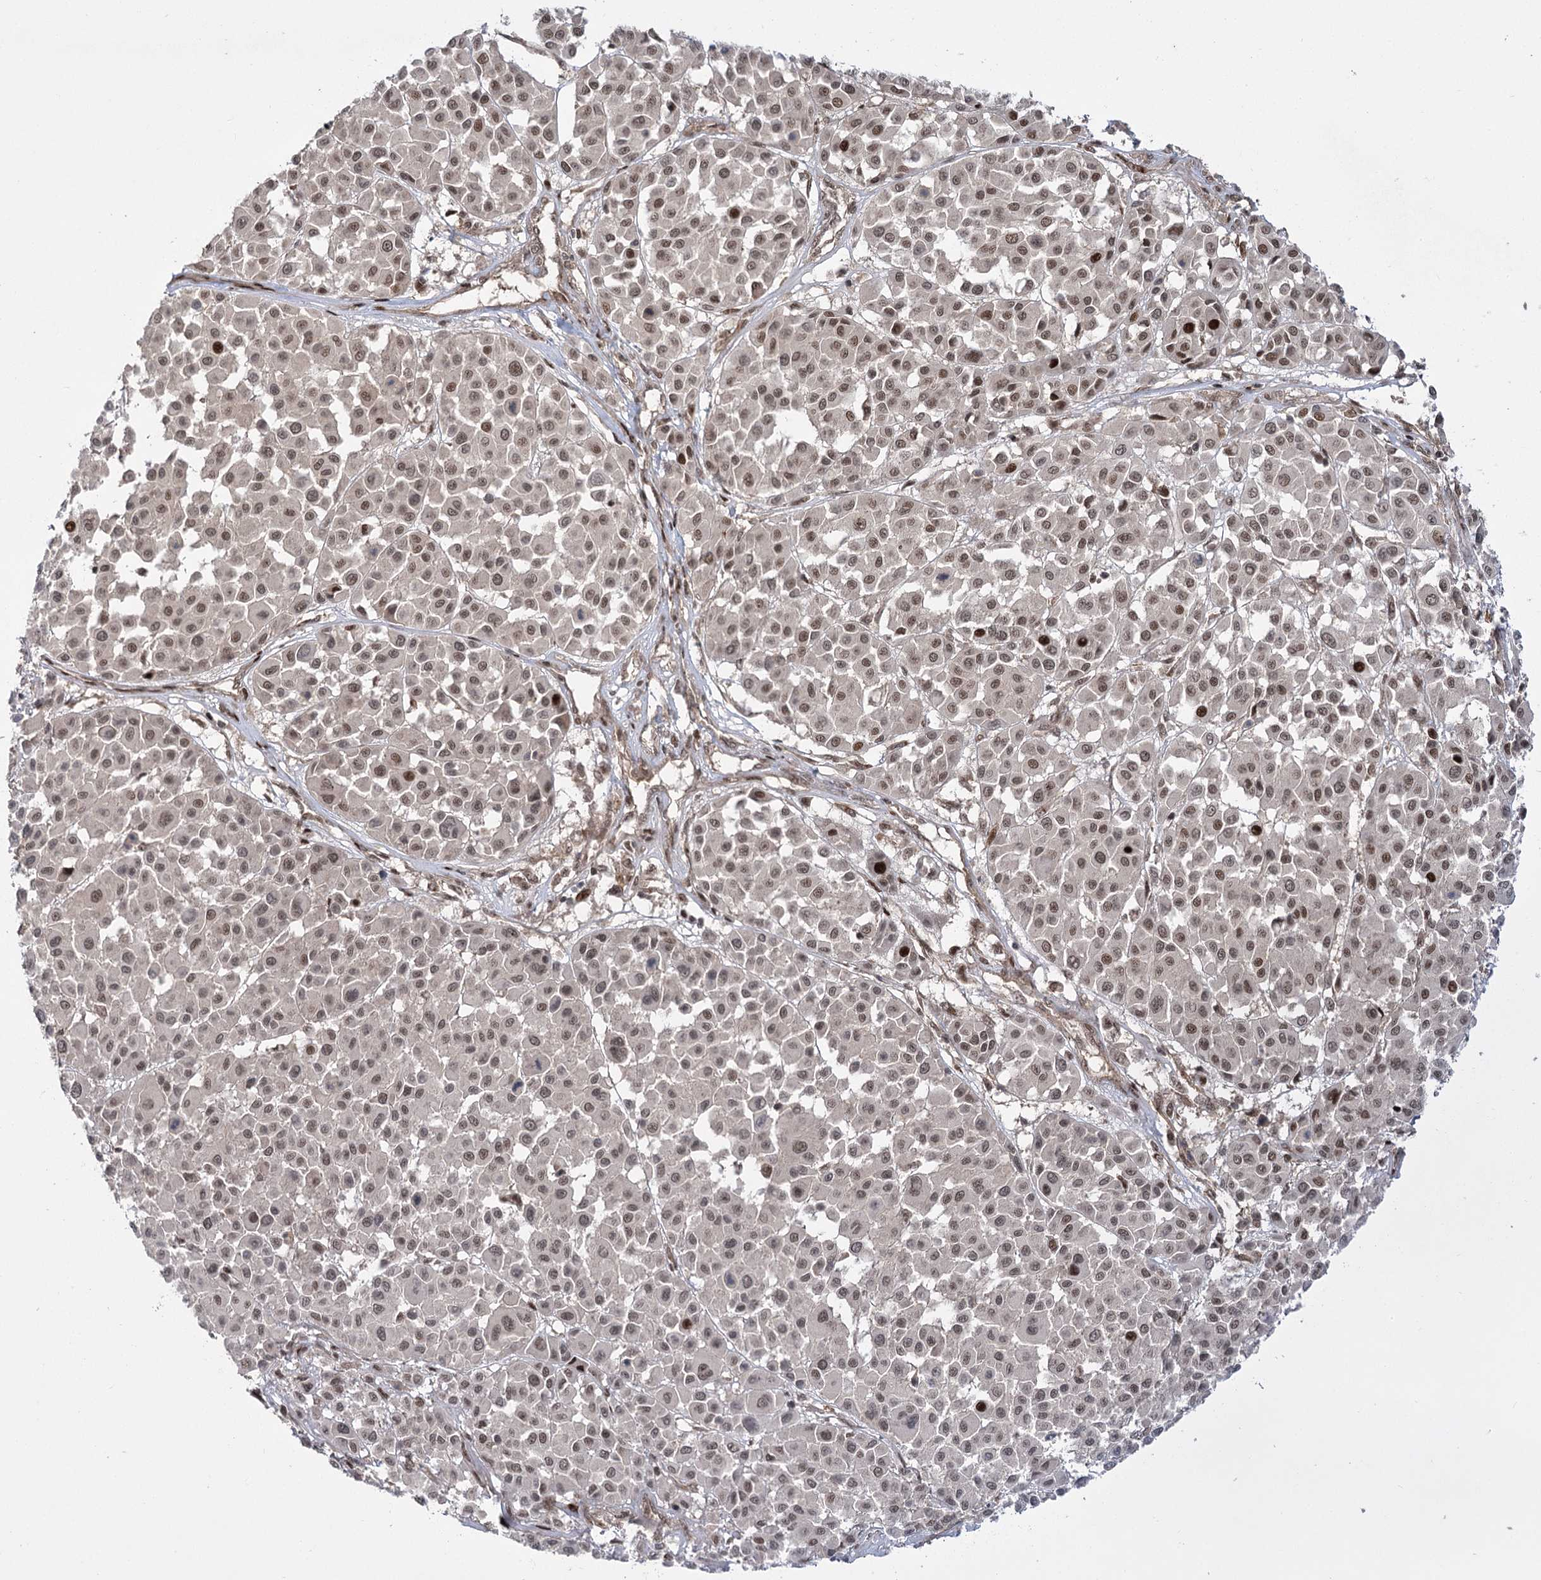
{"staining": {"intensity": "moderate", "quantity": "25%-75%", "location": "nuclear"}, "tissue": "melanoma", "cell_type": "Tumor cells", "image_type": "cancer", "snomed": [{"axis": "morphology", "description": "Malignant melanoma, Metastatic site"}, {"axis": "topography", "description": "Soft tissue"}], "caption": "Melanoma was stained to show a protein in brown. There is medium levels of moderate nuclear positivity in about 25%-75% of tumor cells.", "gene": "HELQ", "patient": {"sex": "male", "age": 41}}